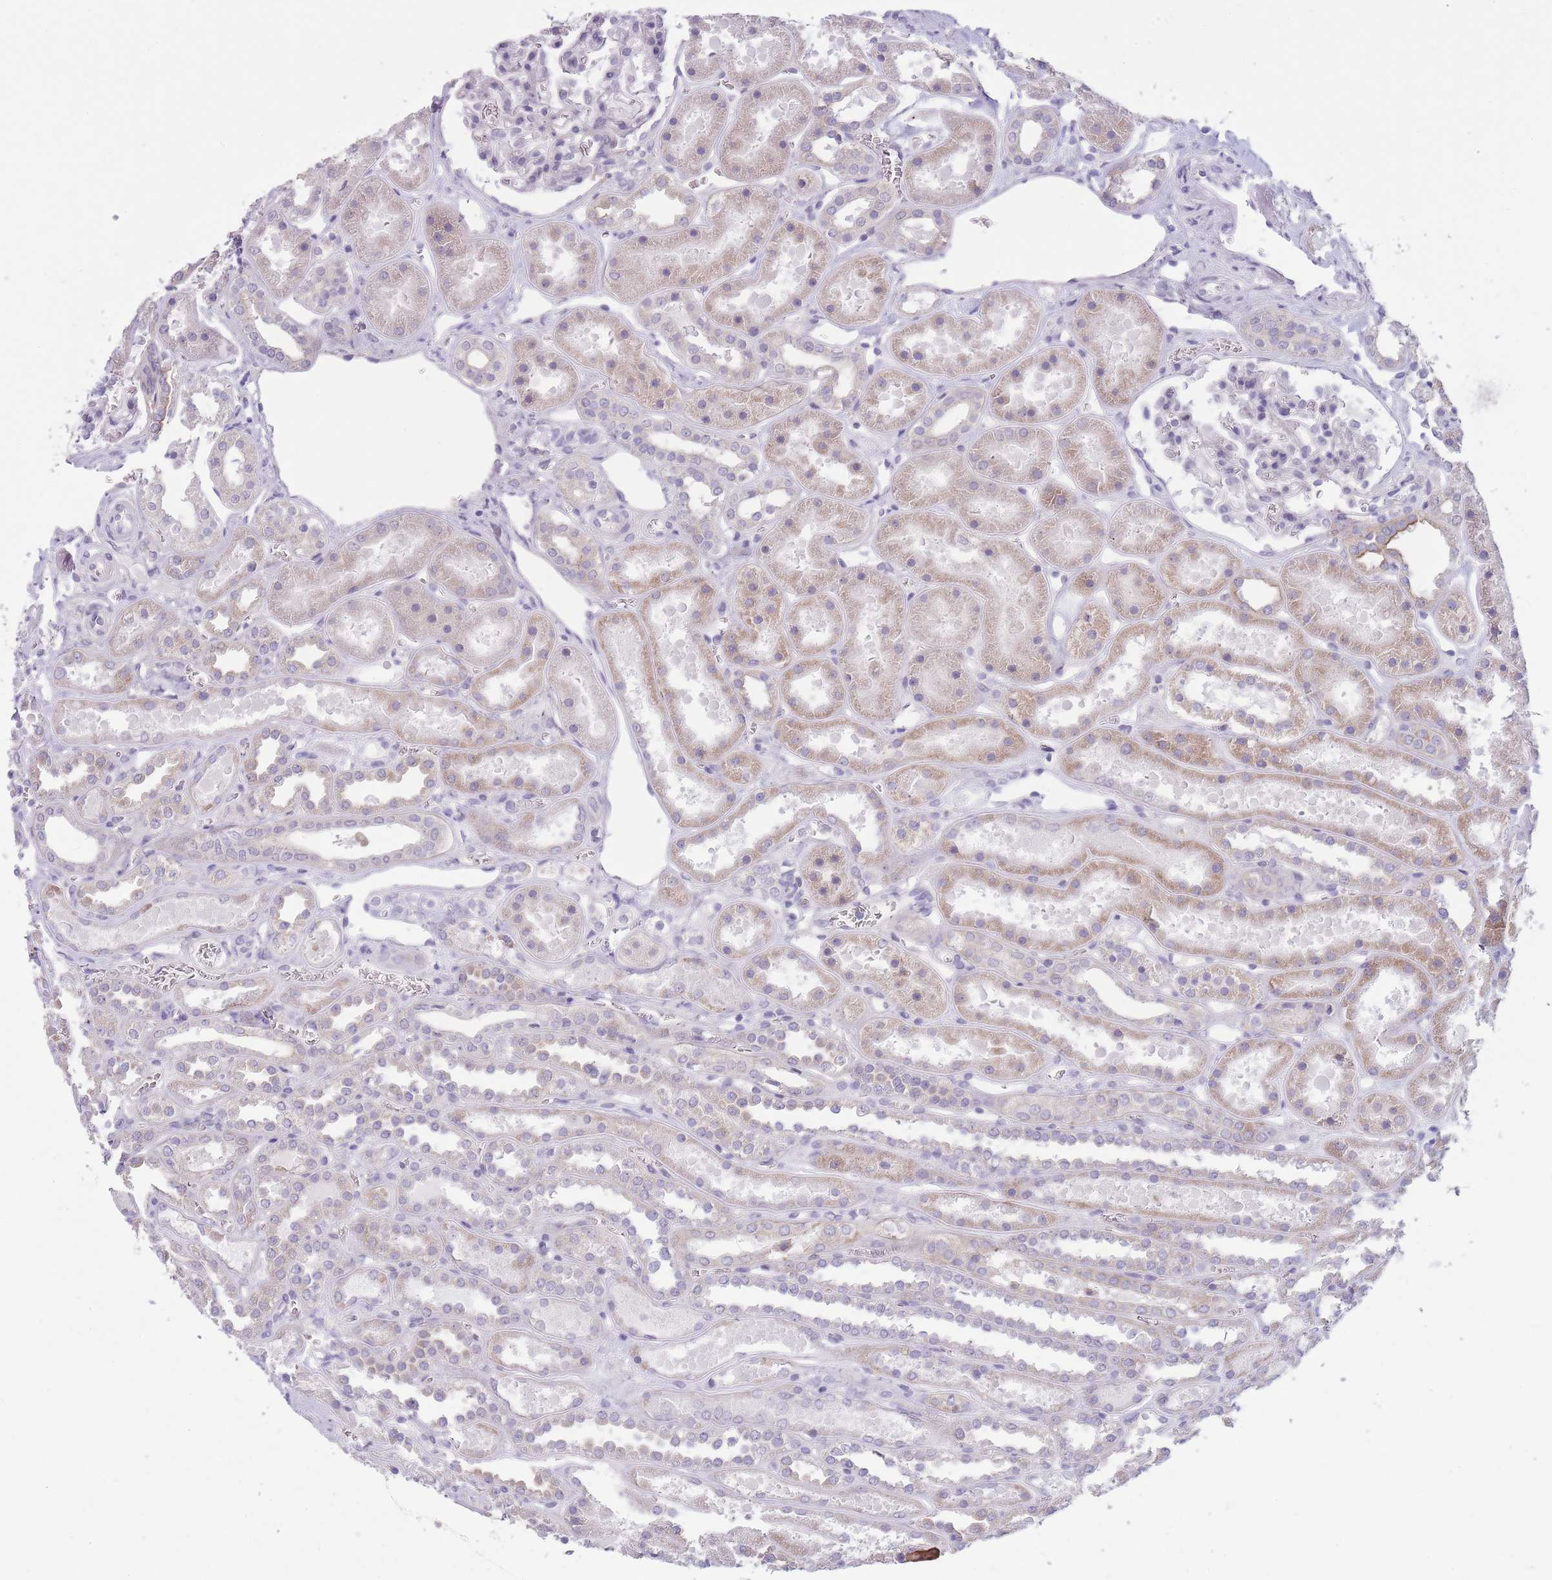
{"staining": {"intensity": "negative", "quantity": "none", "location": "none"}, "tissue": "kidney", "cell_type": "Cells in glomeruli", "image_type": "normal", "snomed": [{"axis": "morphology", "description": "Normal tissue, NOS"}, {"axis": "topography", "description": "Kidney"}], "caption": "Immunohistochemistry micrograph of normal kidney: human kidney stained with DAB displays no significant protein positivity in cells in glomeruli.", "gene": "DCANP1", "patient": {"sex": "female", "age": 41}}